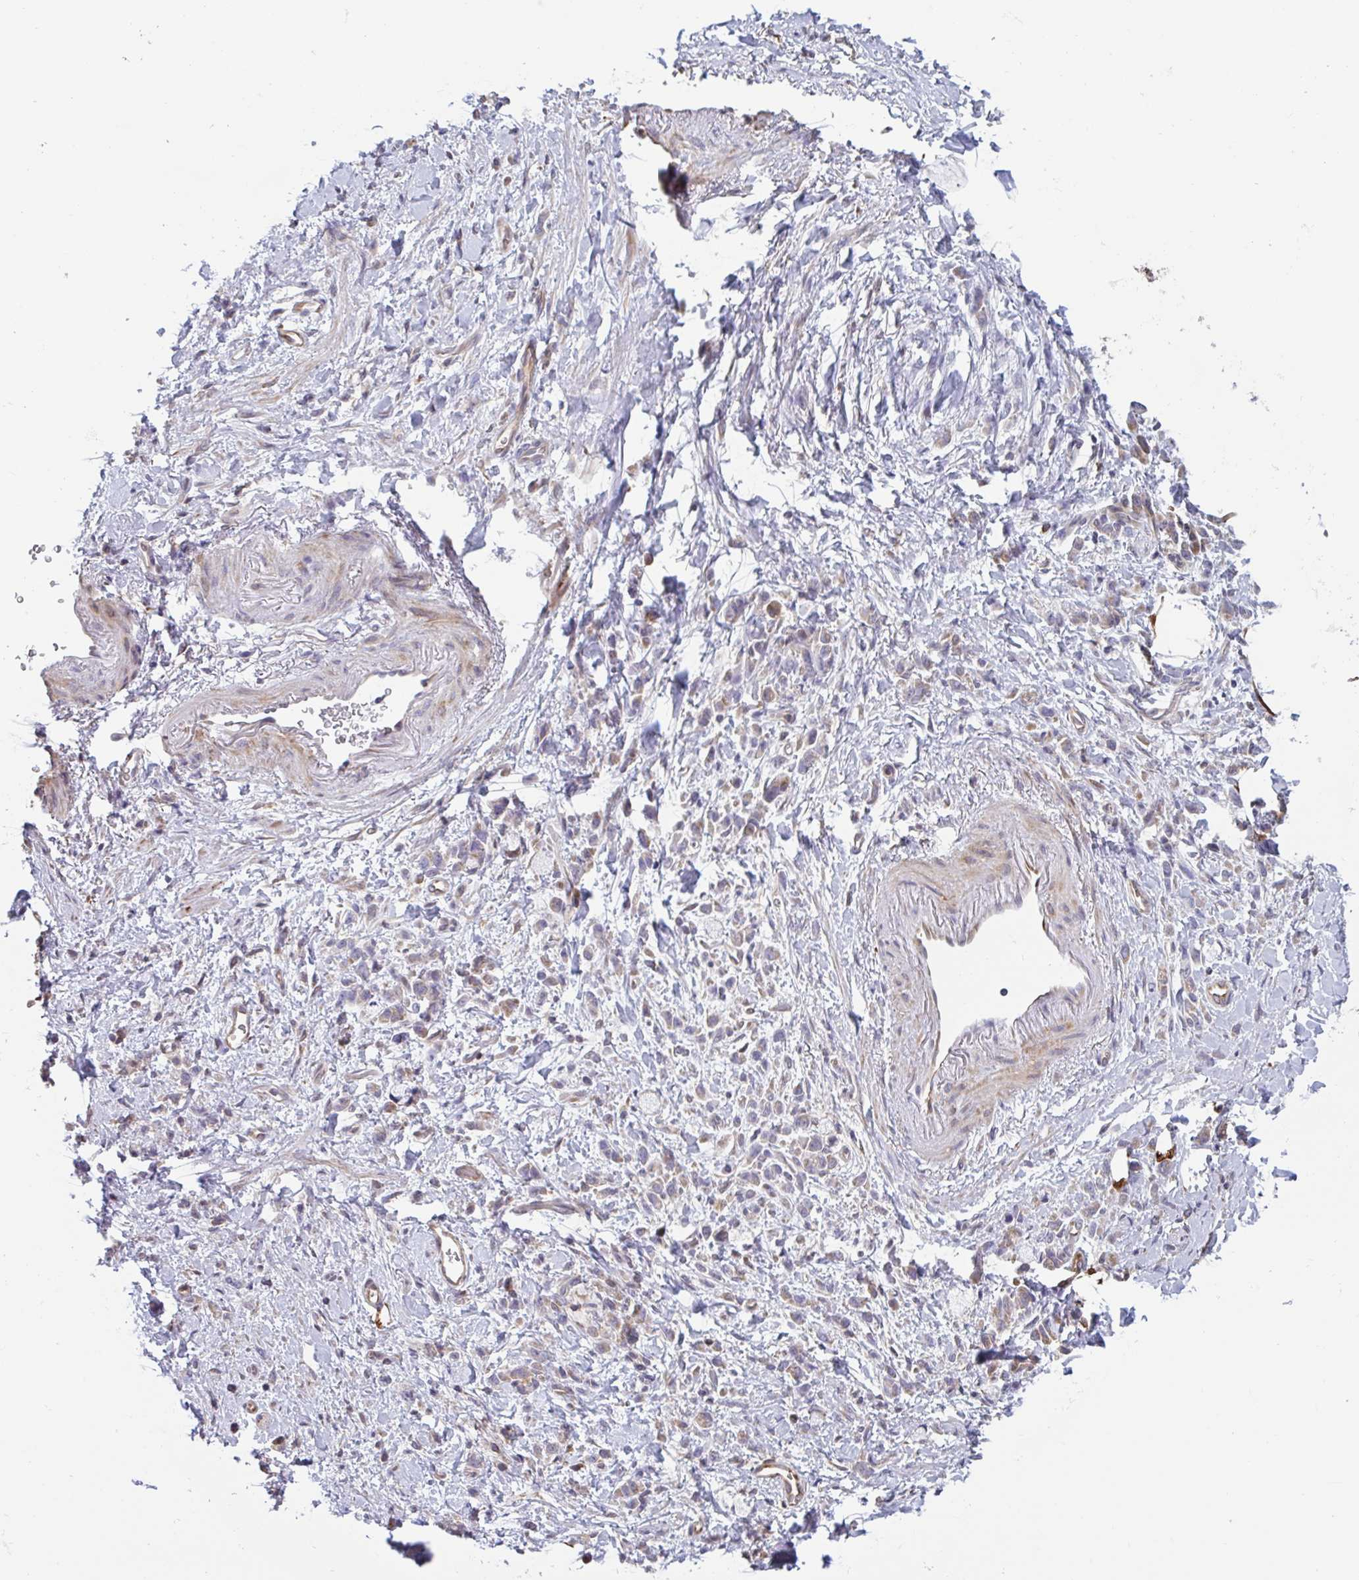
{"staining": {"intensity": "negative", "quantity": "none", "location": "none"}, "tissue": "stomach cancer", "cell_type": "Tumor cells", "image_type": "cancer", "snomed": [{"axis": "morphology", "description": "Adenocarcinoma, NOS"}, {"axis": "topography", "description": "Stomach"}], "caption": "An immunohistochemistry (IHC) histopathology image of adenocarcinoma (stomach) is shown. There is no staining in tumor cells of adenocarcinoma (stomach).", "gene": "OTOP2", "patient": {"sex": "male", "age": 77}}